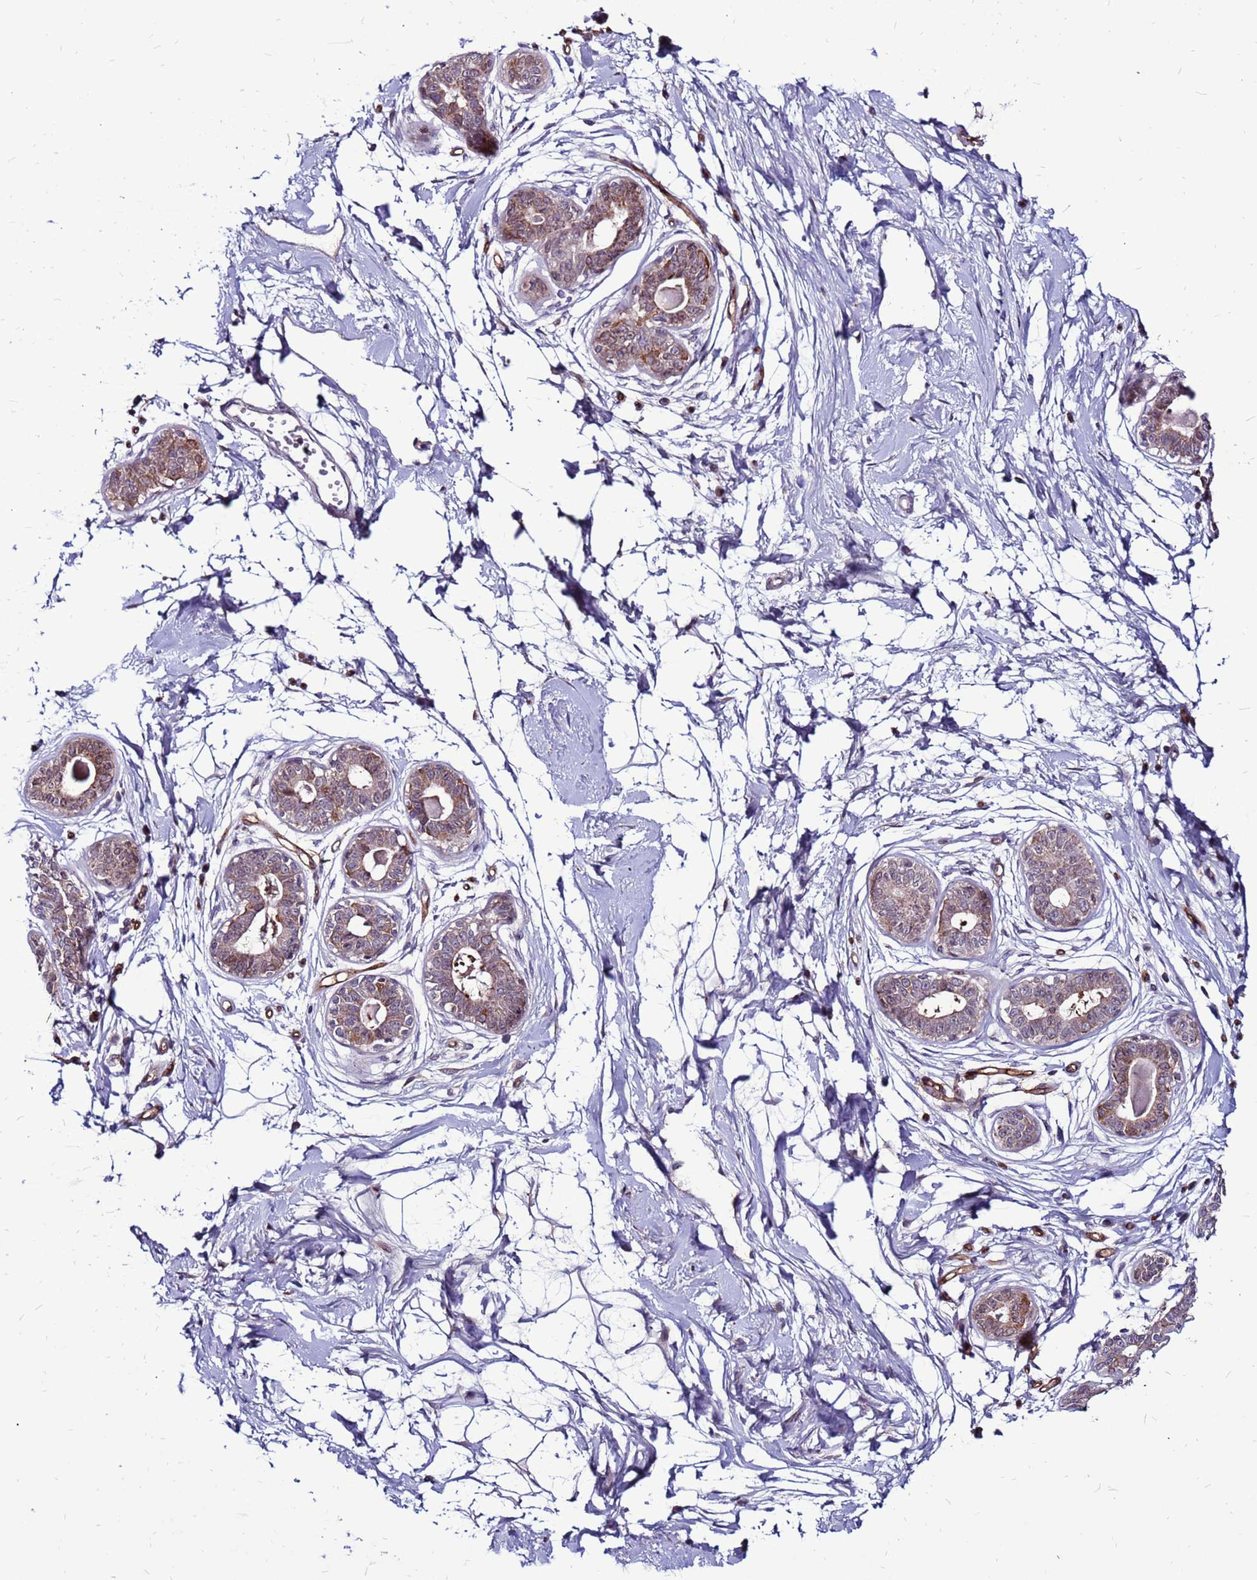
{"staining": {"intensity": "negative", "quantity": "none", "location": "none"}, "tissue": "breast", "cell_type": "Adipocytes", "image_type": "normal", "snomed": [{"axis": "morphology", "description": "Normal tissue, NOS"}, {"axis": "topography", "description": "Breast"}], "caption": "Immunohistochemical staining of normal human breast reveals no significant staining in adipocytes.", "gene": "CCDC71", "patient": {"sex": "female", "age": 45}}